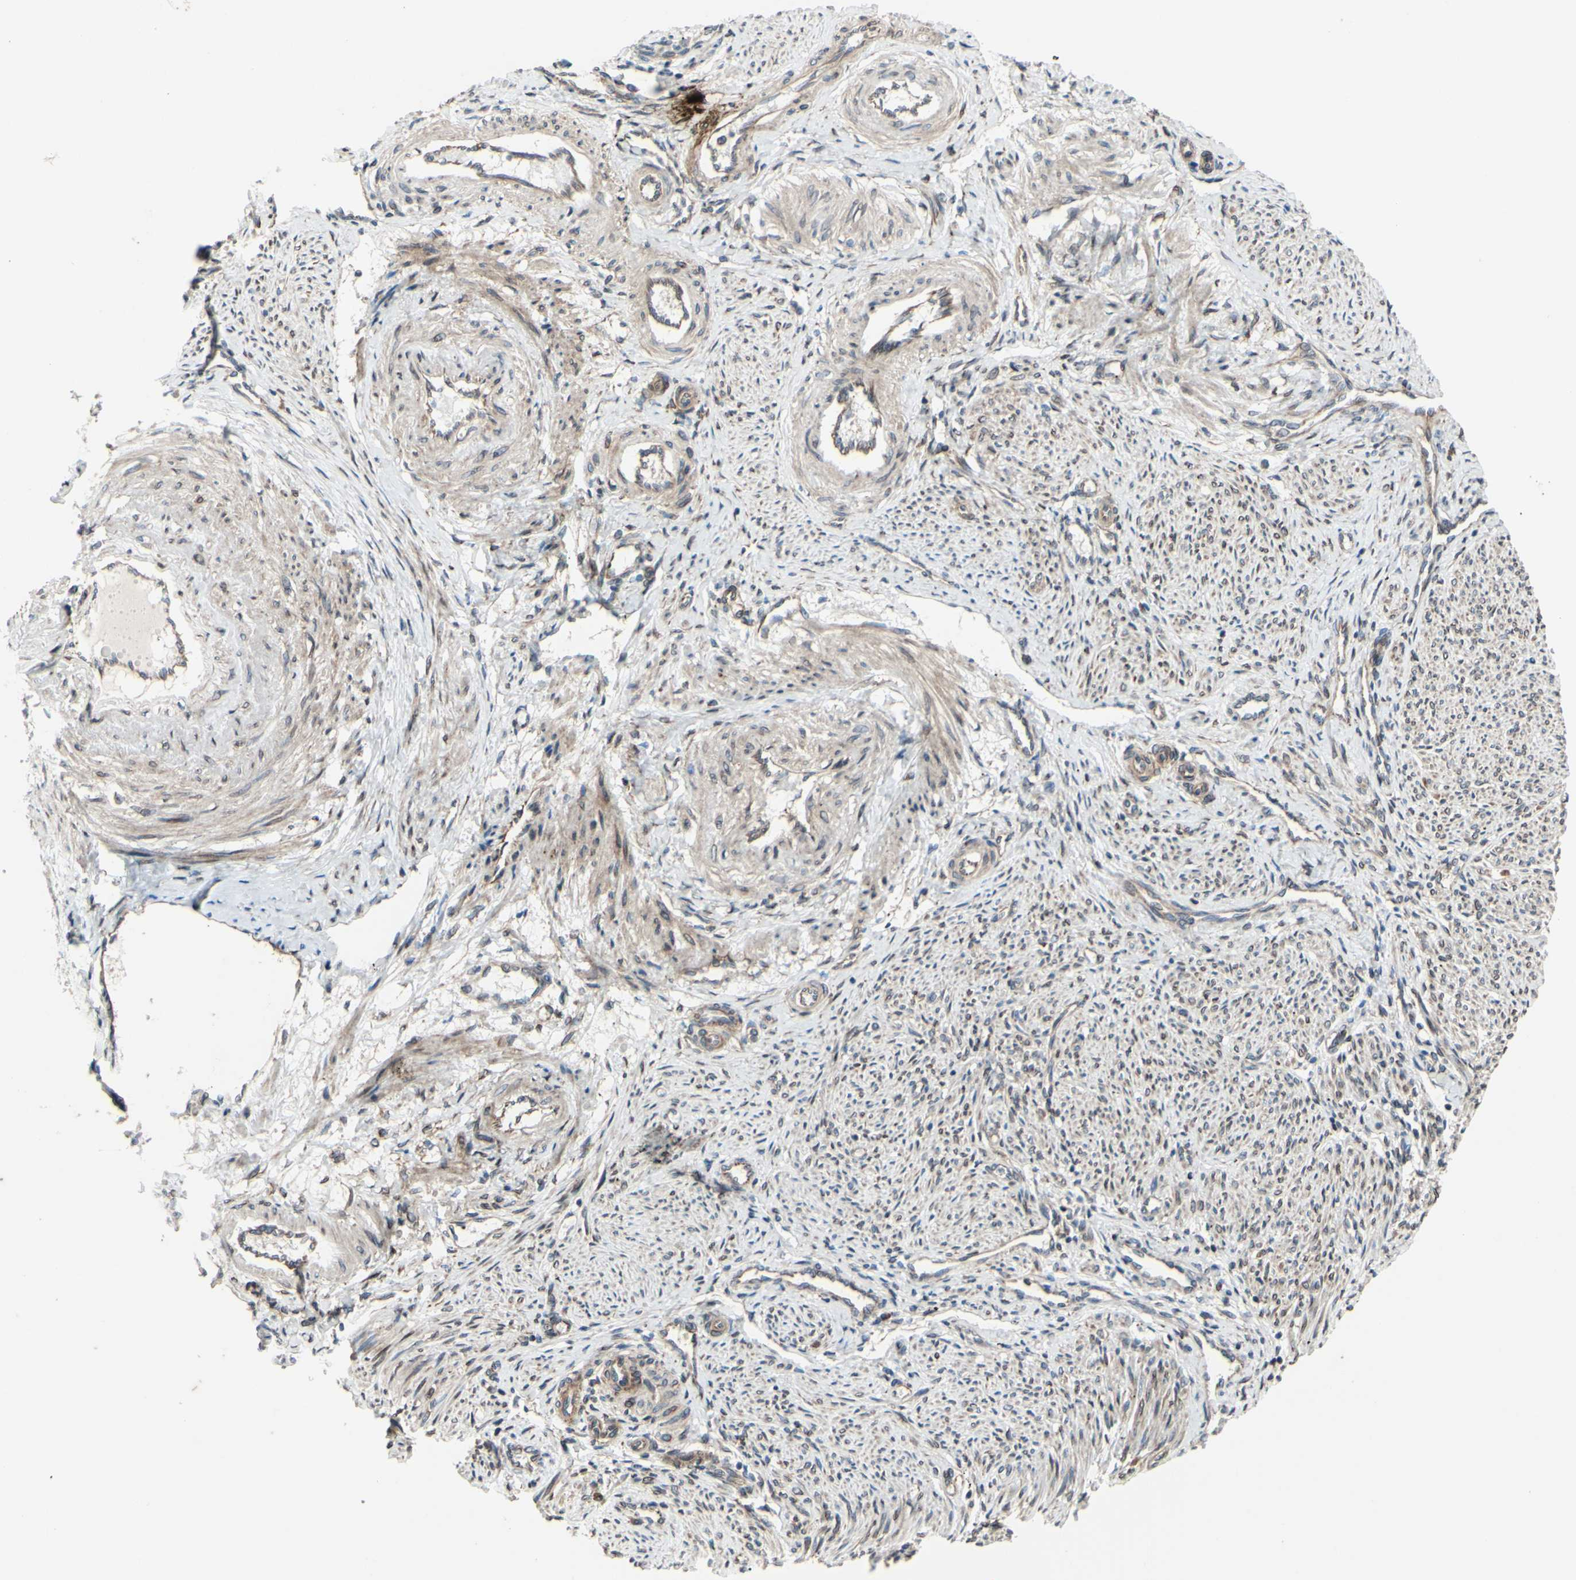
{"staining": {"intensity": "strong", "quantity": ">75%", "location": "cytoplasmic/membranous"}, "tissue": "endometrium", "cell_type": "Cells in endometrial stroma", "image_type": "normal", "snomed": [{"axis": "morphology", "description": "Normal tissue, NOS"}, {"axis": "topography", "description": "Endometrium"}], "caption": "IHC of benign human endometrium shows high levels of strong cytoplasmic/membranous staining in about >75% of cells in endometrial stroma.", "gene": "PRAF2", "patient": {"sex": "female", "age": 42}}